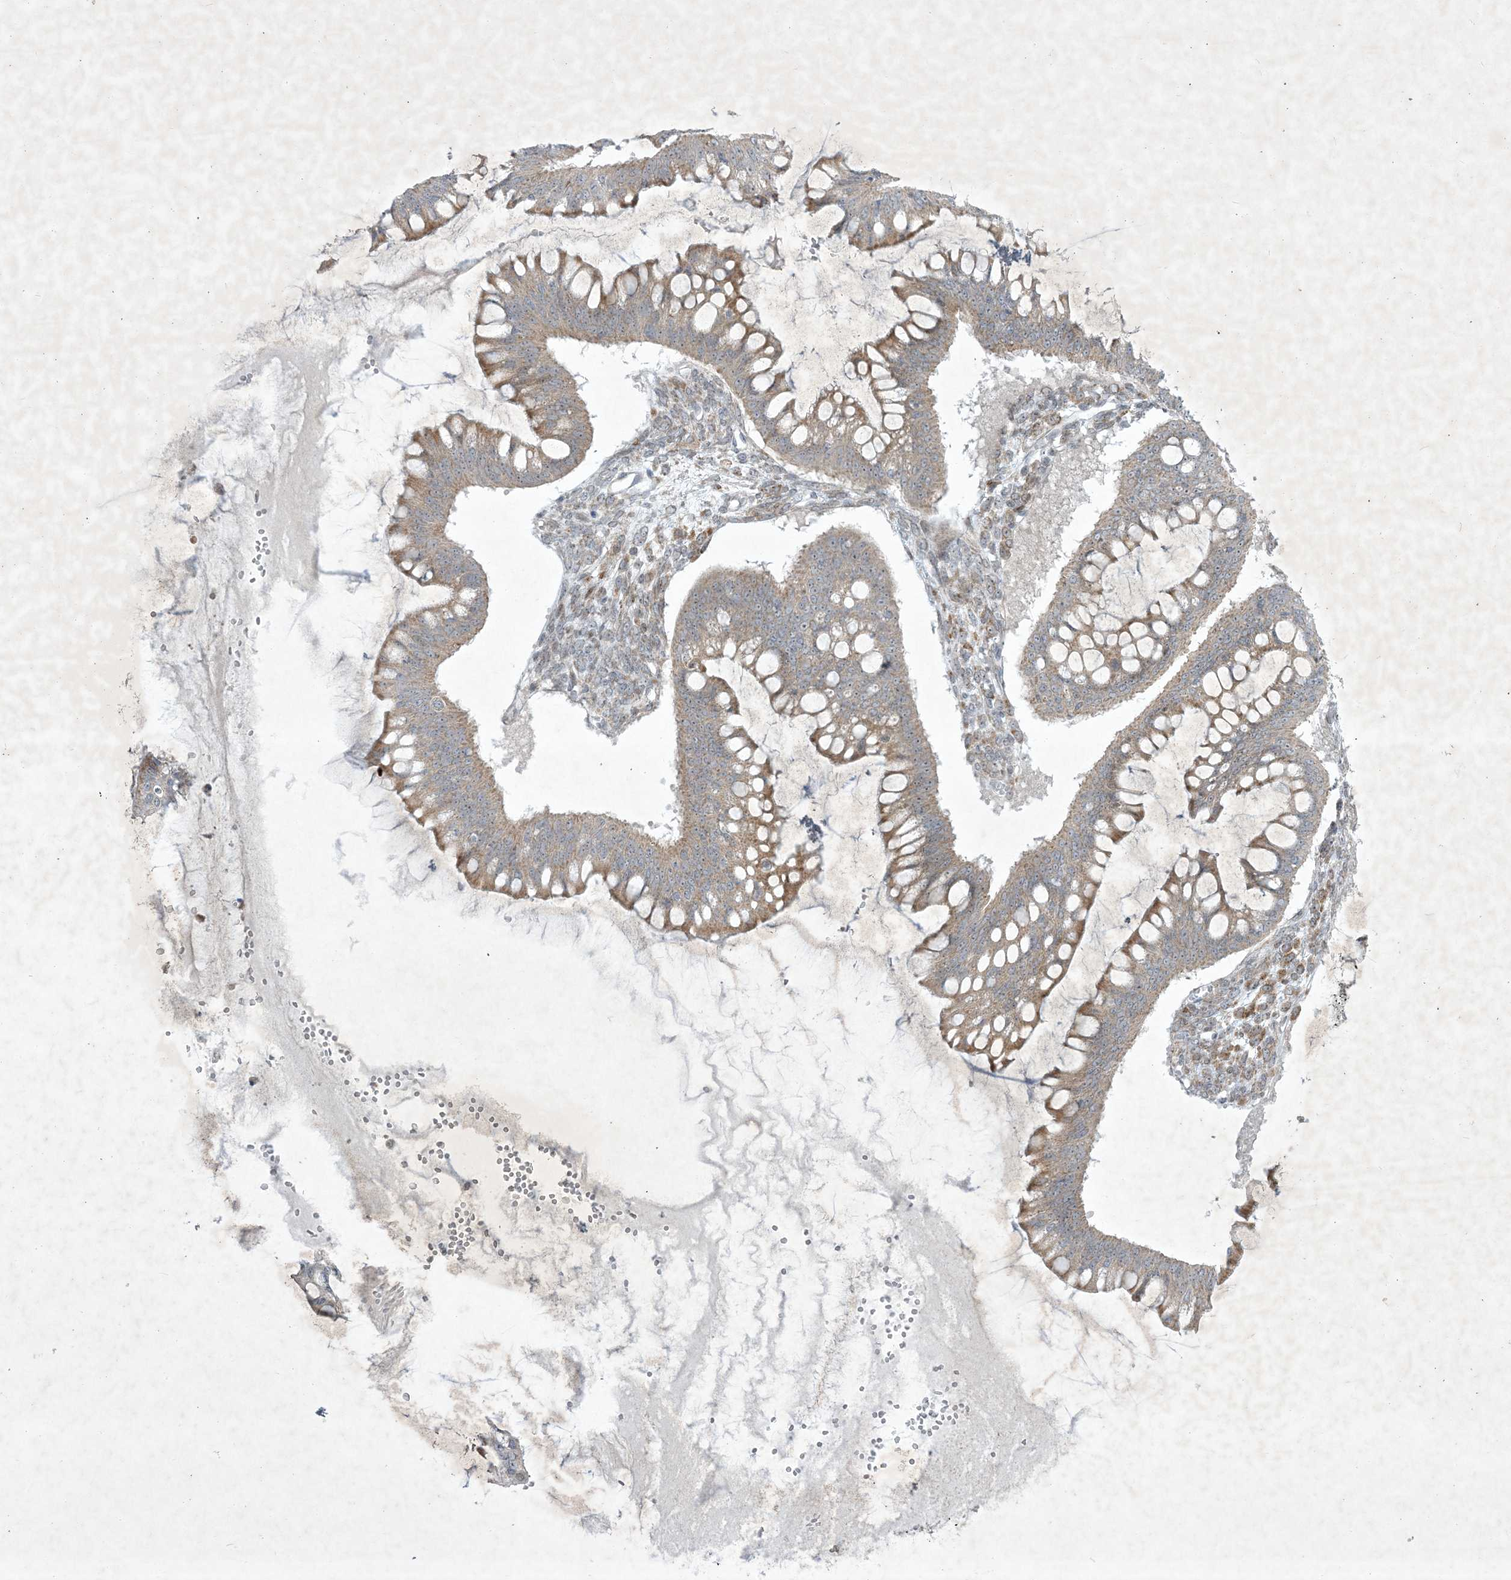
{"staining": {"intensity": "moderate", "quantity": "25%-75%", "location": "cytoplasmic/membranous"}, "tissue": "ovarian cancer", "cell_type": "Tumor cells", "image_type": "cancer", "snomed": [{"axis": "morphology", "description": "Cystadenocarcinoma, mucinous, NOS"}, {"axis": "topography", "description": "Ovary"}], "caption": "Immunohistochemistry (DAB (3,3'-diaminobenzidine)) staining of ovarian cancer reveals moderate cytoplasmic/membranous protein positivity in approximately 25%-75% of tumor cells.", "gene": "SOGA3", "patient": {"sex": "female", "age": 73}}